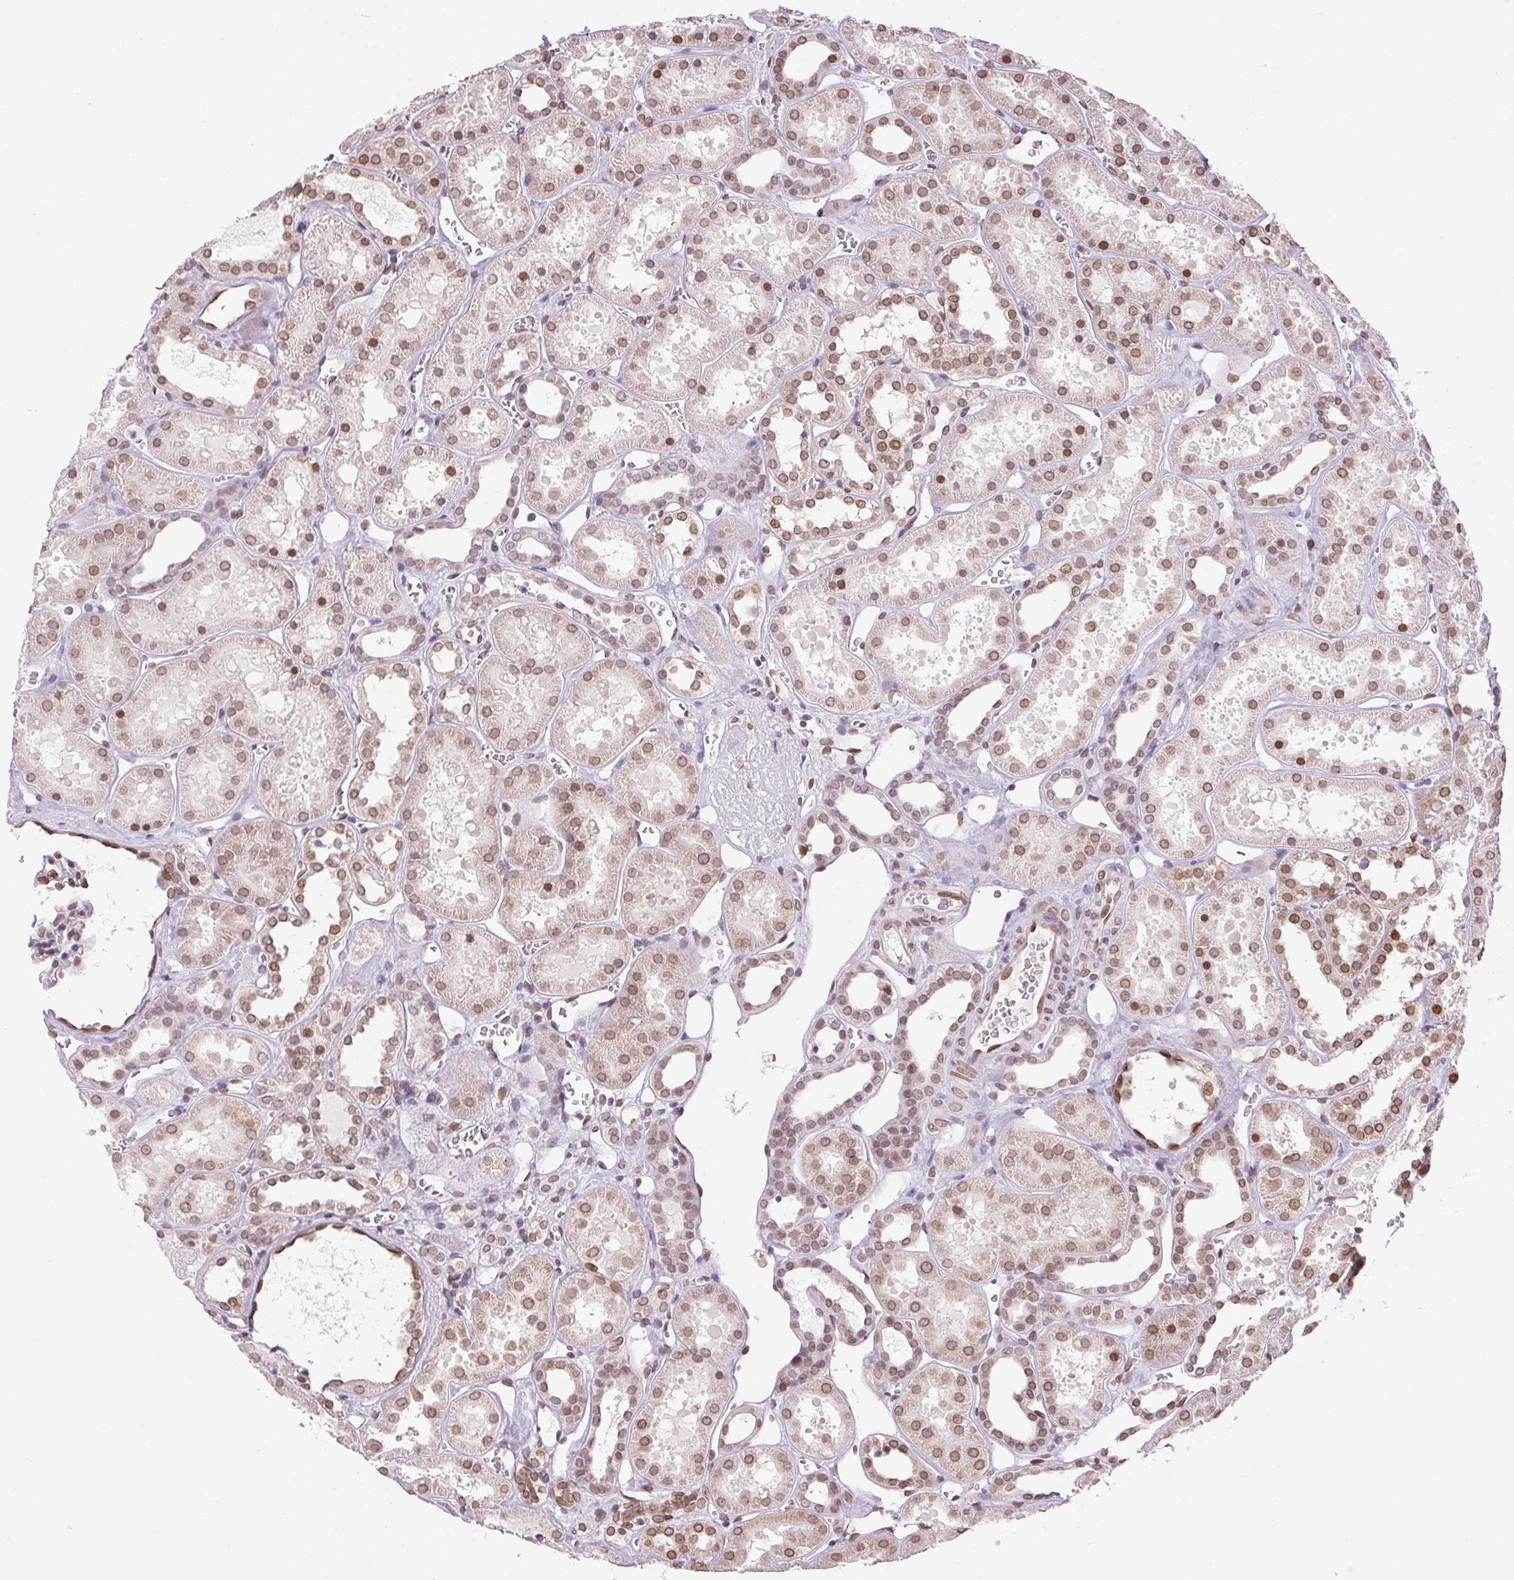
{"staining": {"intensity": "moderate", "quantity": "25%-75%", "location": "nuclear"}, "tissue": "kidney", "cell_type": "Cells in glomeruli", "image_type": "normal", "snomed": [{"axis": "morphology", "description": "Normal tissue, NOS"}, {"axis": "topography", "description": "Kidney"}], "caption": "Immunohistochemical staining of normal human kidney reveals medium levels of moderate nuclear staining in about 25%-75% of cells in glomeruli.", "gene": "TMEM175", "patient": {"sex": "female", "age": 41}}